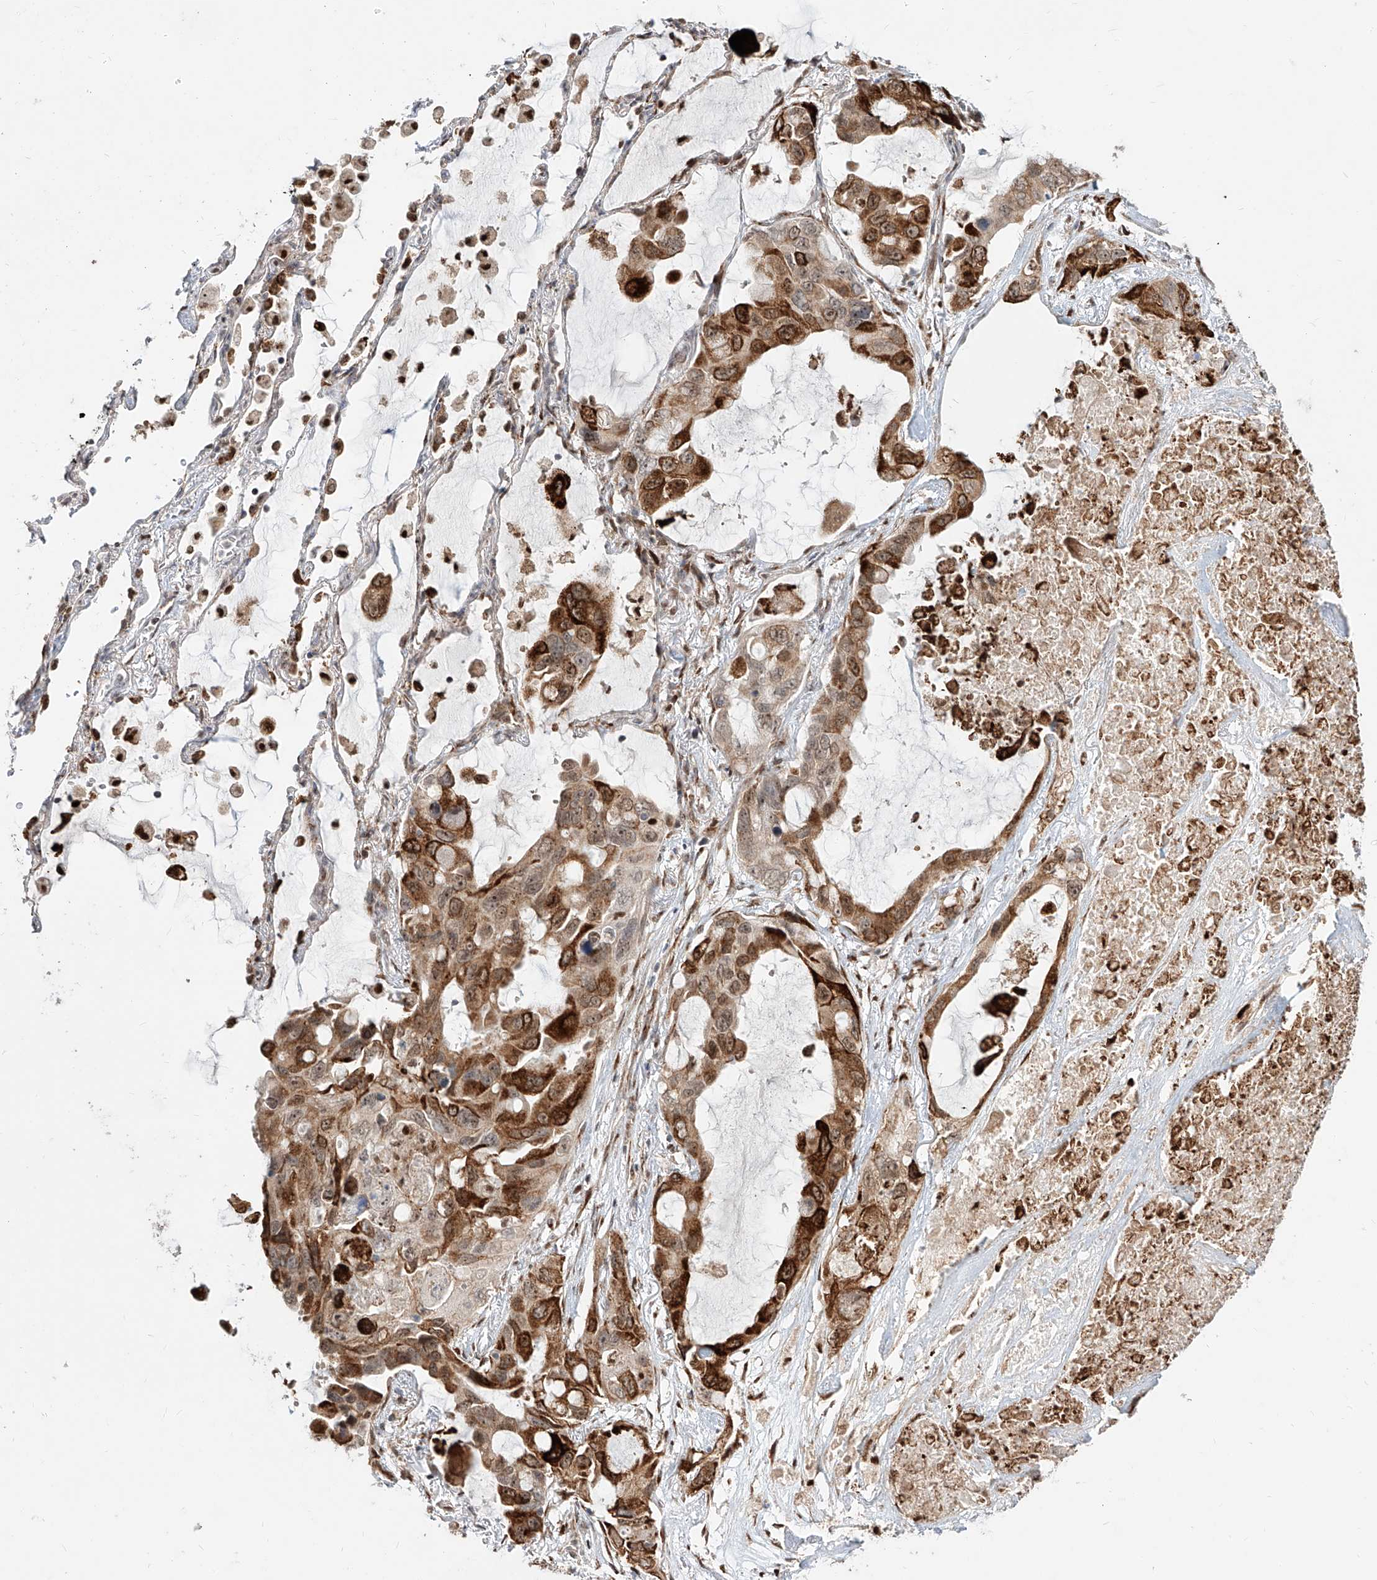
{"staining": {"intensity": "moderate", "quantity": ">75%", "location": "cytoplasmic/membranous,nuclear"}, "tissue": "lung cancer", "cell_type": "Tumor cells", "image_type": "cancer", "snomed": [{"axis": "morphology", "description": "Squamous cell carcinoma, NOS"}, {"axis": "topography", "description": "Lung"}], "caption": "Brown immunohistochemical staining in lung cancer demonstrates moderate cytoplasmic/membranous and nuclear expression in about >75% of tumor cells.", "gene": "ZNF710", "patient": {"sex": "female", "age": 73}}